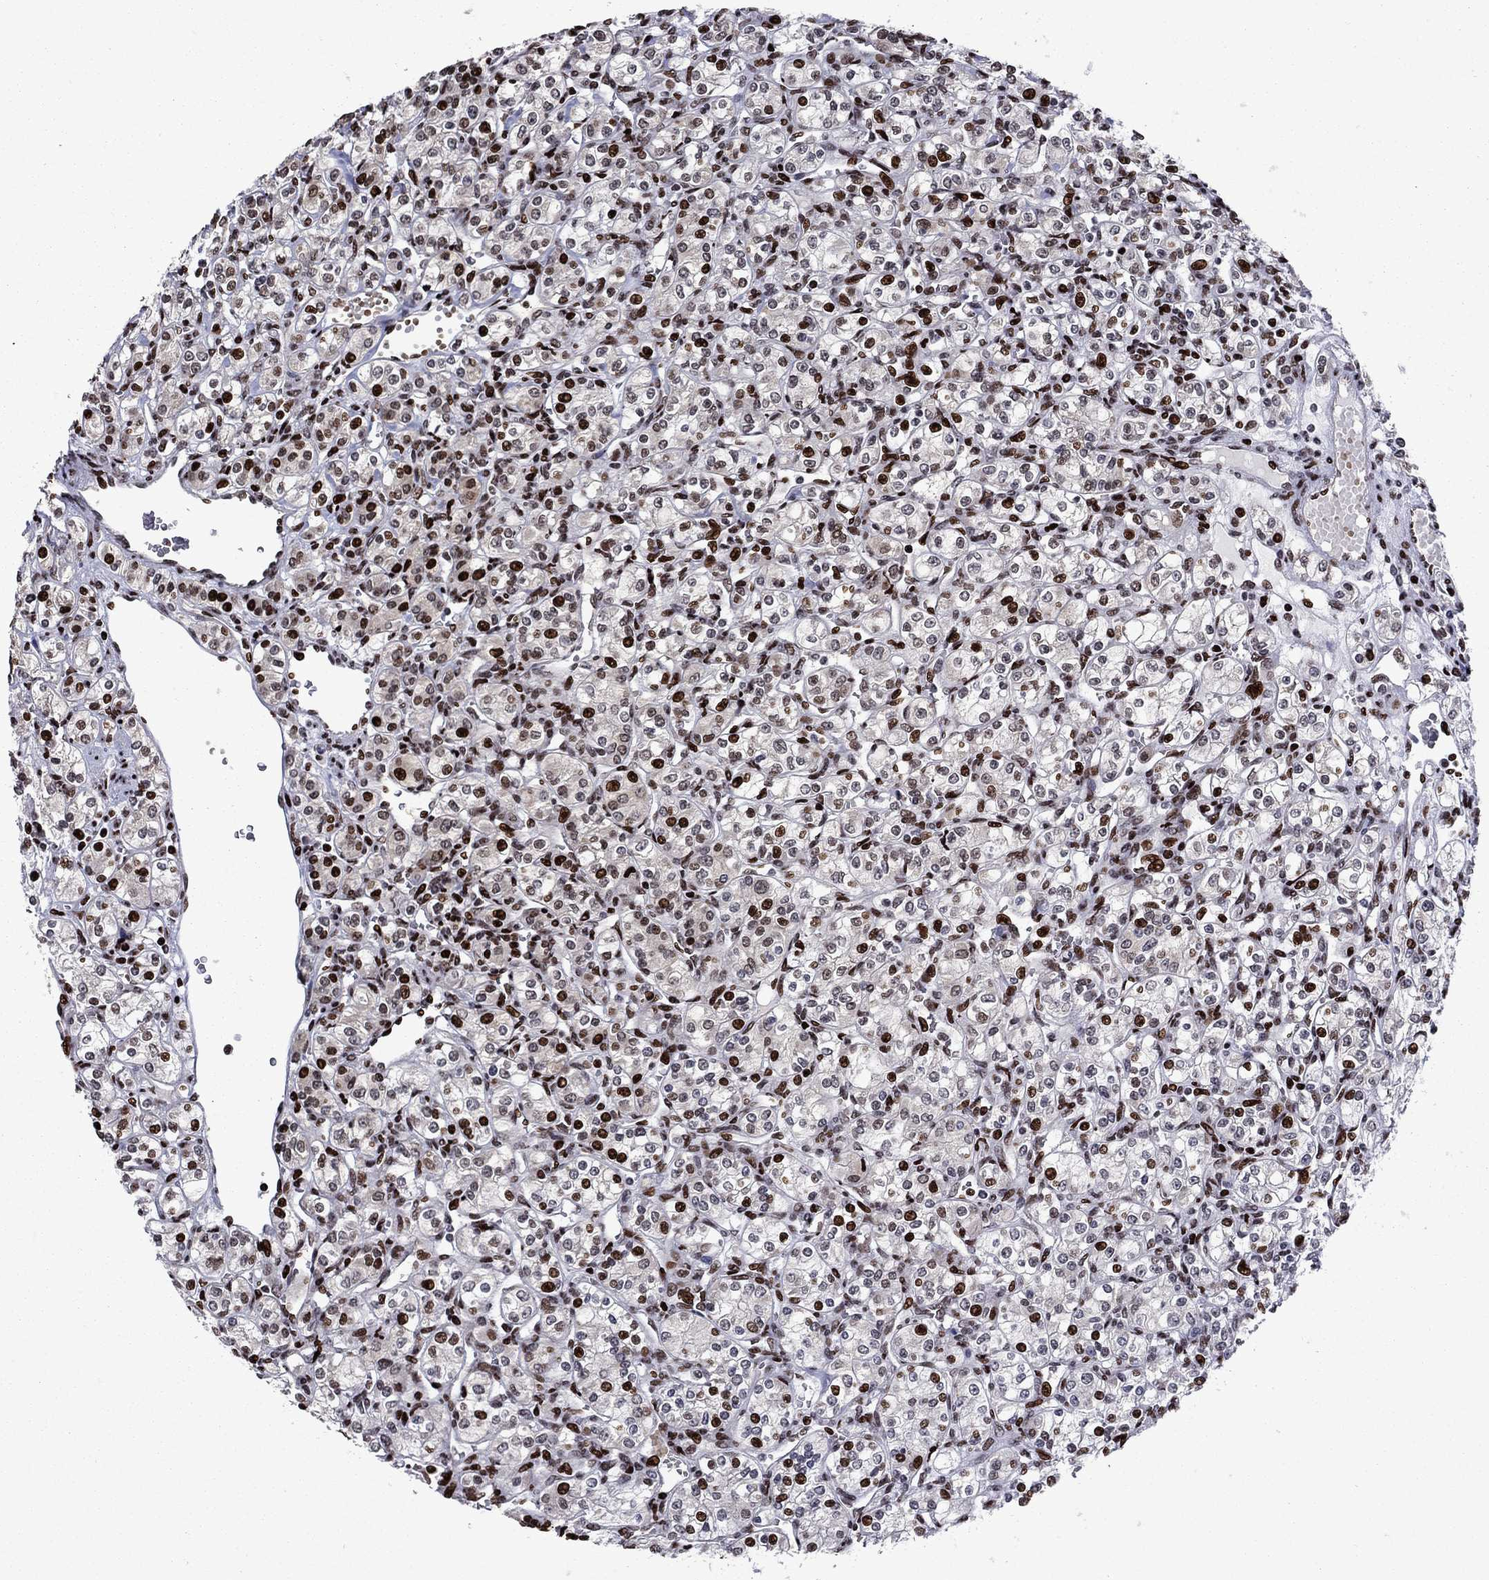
{"staining": {"intensity": "strong", "quantity": "25%-75%", "location": "nuclear"}, "tissue": "renal cancer", "cell_type": "Tumor cells", "image_type": "cancer", "snomed": [{"axis": "morphology", "description": "Adenocarcinoma, NOS"}, {"axis": "topography", "description": "Kidney"}], "caption": "Immunohistochemical staining of human renal adenocarcinoma reveals high levels of strong nuclear positivity in about 25%-75% of tumor cells.", "gene": "LIMK1", "patient": {"sex": "male", "age": 77}}